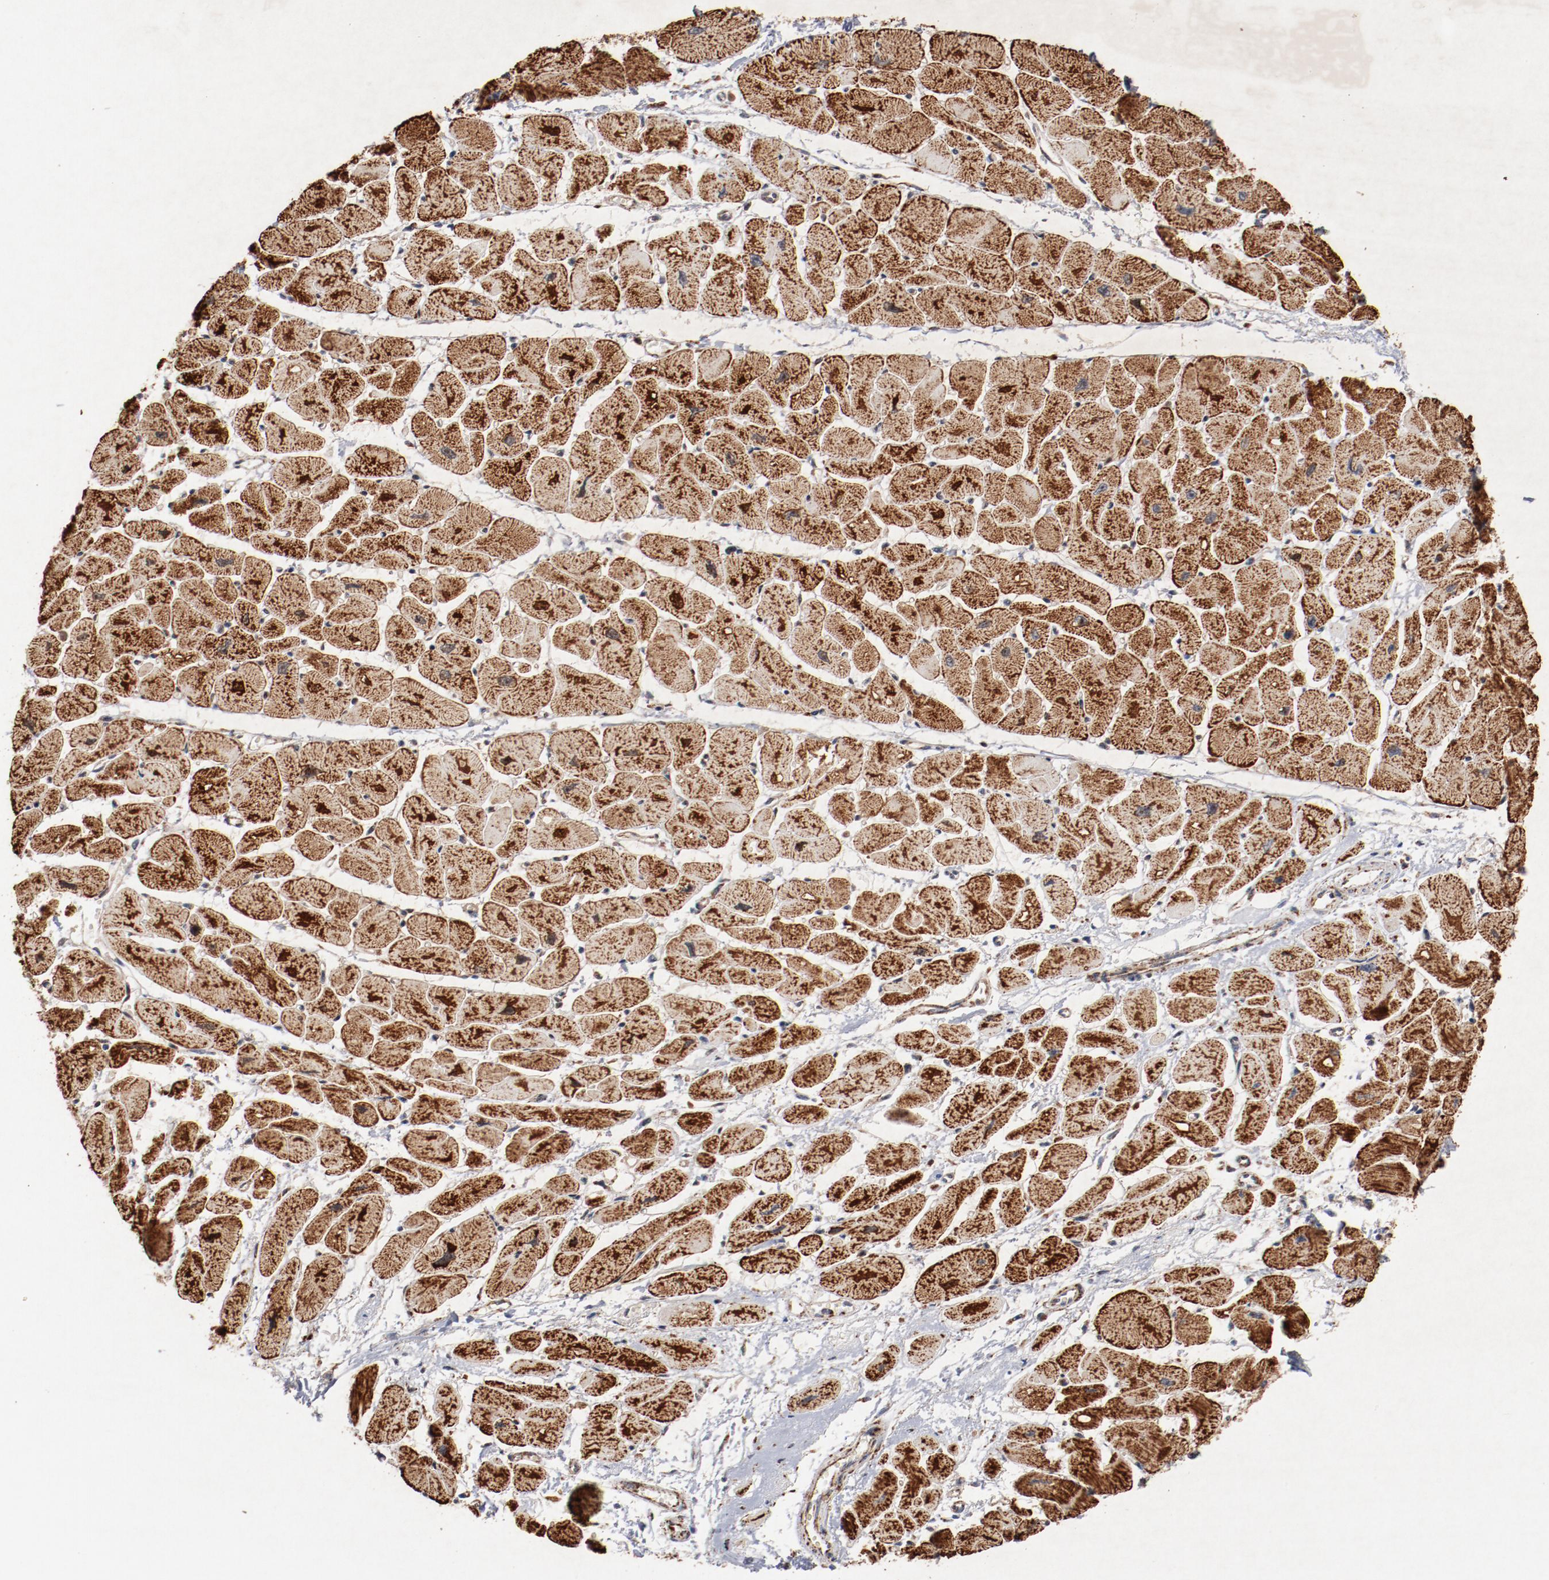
{"staining": {"intensity": "strong", "quantity": ">75%", "location": "cytoplasmic/membranous"}, "tissue": "heart muscle", "cell_type": "Cardiomyocytes", "image_type": "normal", "snomed": [{"axis": "morphology", "description": "Normal tissue, NOS"}, {"axis": "topography", "description": "Heart"}], "caption": "About >75% of cardiomyocytes in normal human heart muscle reveal strong cytoplasmic/membranous protein positivity as visualized by brown immunohistochemical staining.", "gene": "NDUFS4", "patient": {"sex": "female", "age": 54}}